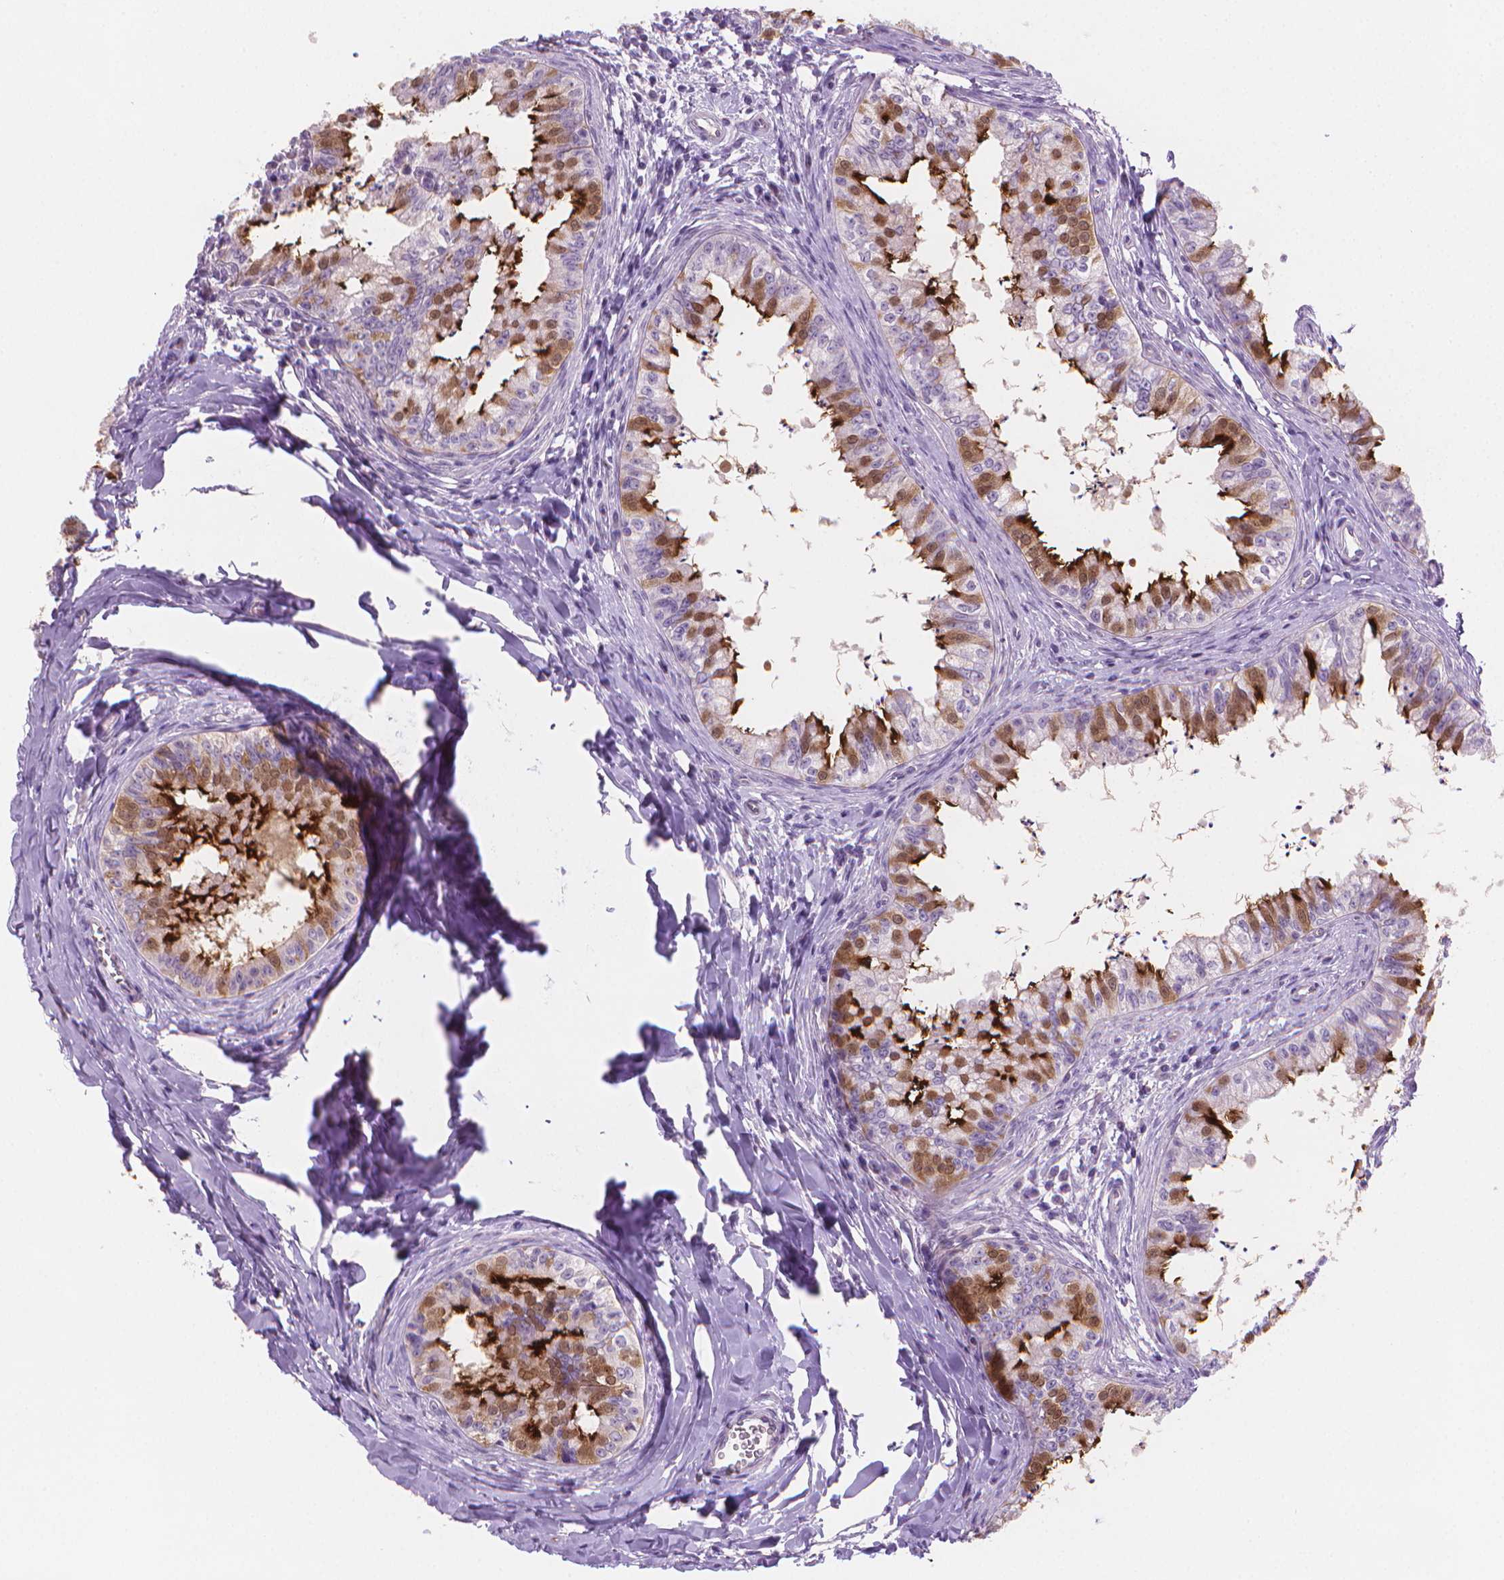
{"staining": {"intensity": "moderate", "quantity": "<25%", "location": "cytoplasmic/membranous"}, "tissue": "epididymis", "cell_type": "Glandular cells", "image_type": "normal", "snomed": [{"axis": "morphology", "description": "Normal tissue, NOS"}, {"axis": "topography", "description": "Epididymis"}], "caption": "Benign epididymis exhibits moderate cytoplasmic/membranous positivity in about <25% of glandular cells.", "gene": "CLXN", "patient": {"sex": "male", "age": 24}}